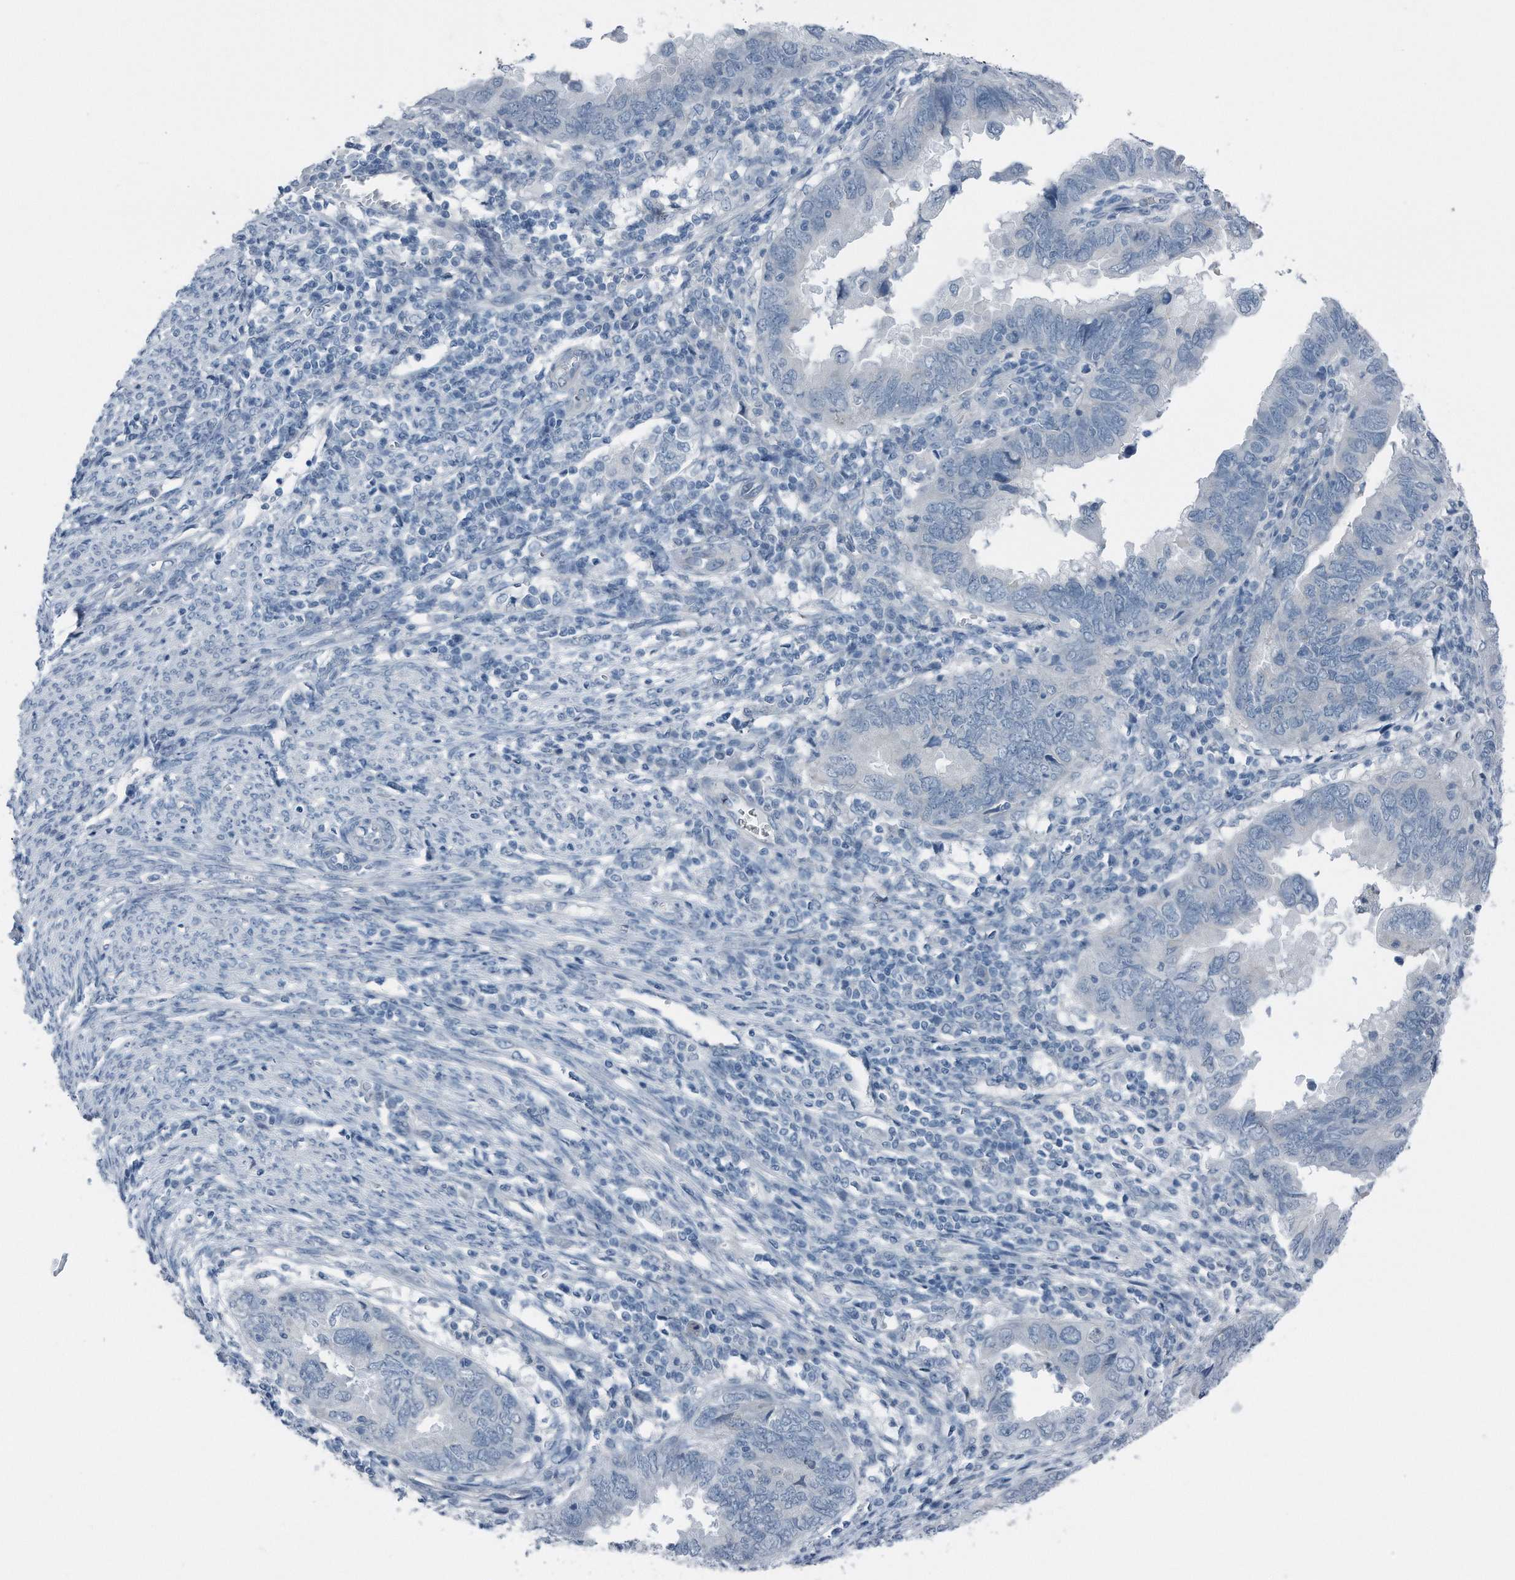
{"staining": {"intensity": "negative", "quantity": "none", "location": "none"}, "tissue": "endometrial cancer", "cell_type": "Tumor cells", "image_type": "cancer", "snomed": [{"axis": "morphology", "description": "Adenocarcinoma, NOS"}, {"axis": "topography", "description": "Uterus"}], "caption": "The image reveals no significant expression in tumor cells of endometrial cancer. Nuclei are stained in blue.", "gene": "YRDC", "patient": {"sex": "female", "age": 77}}